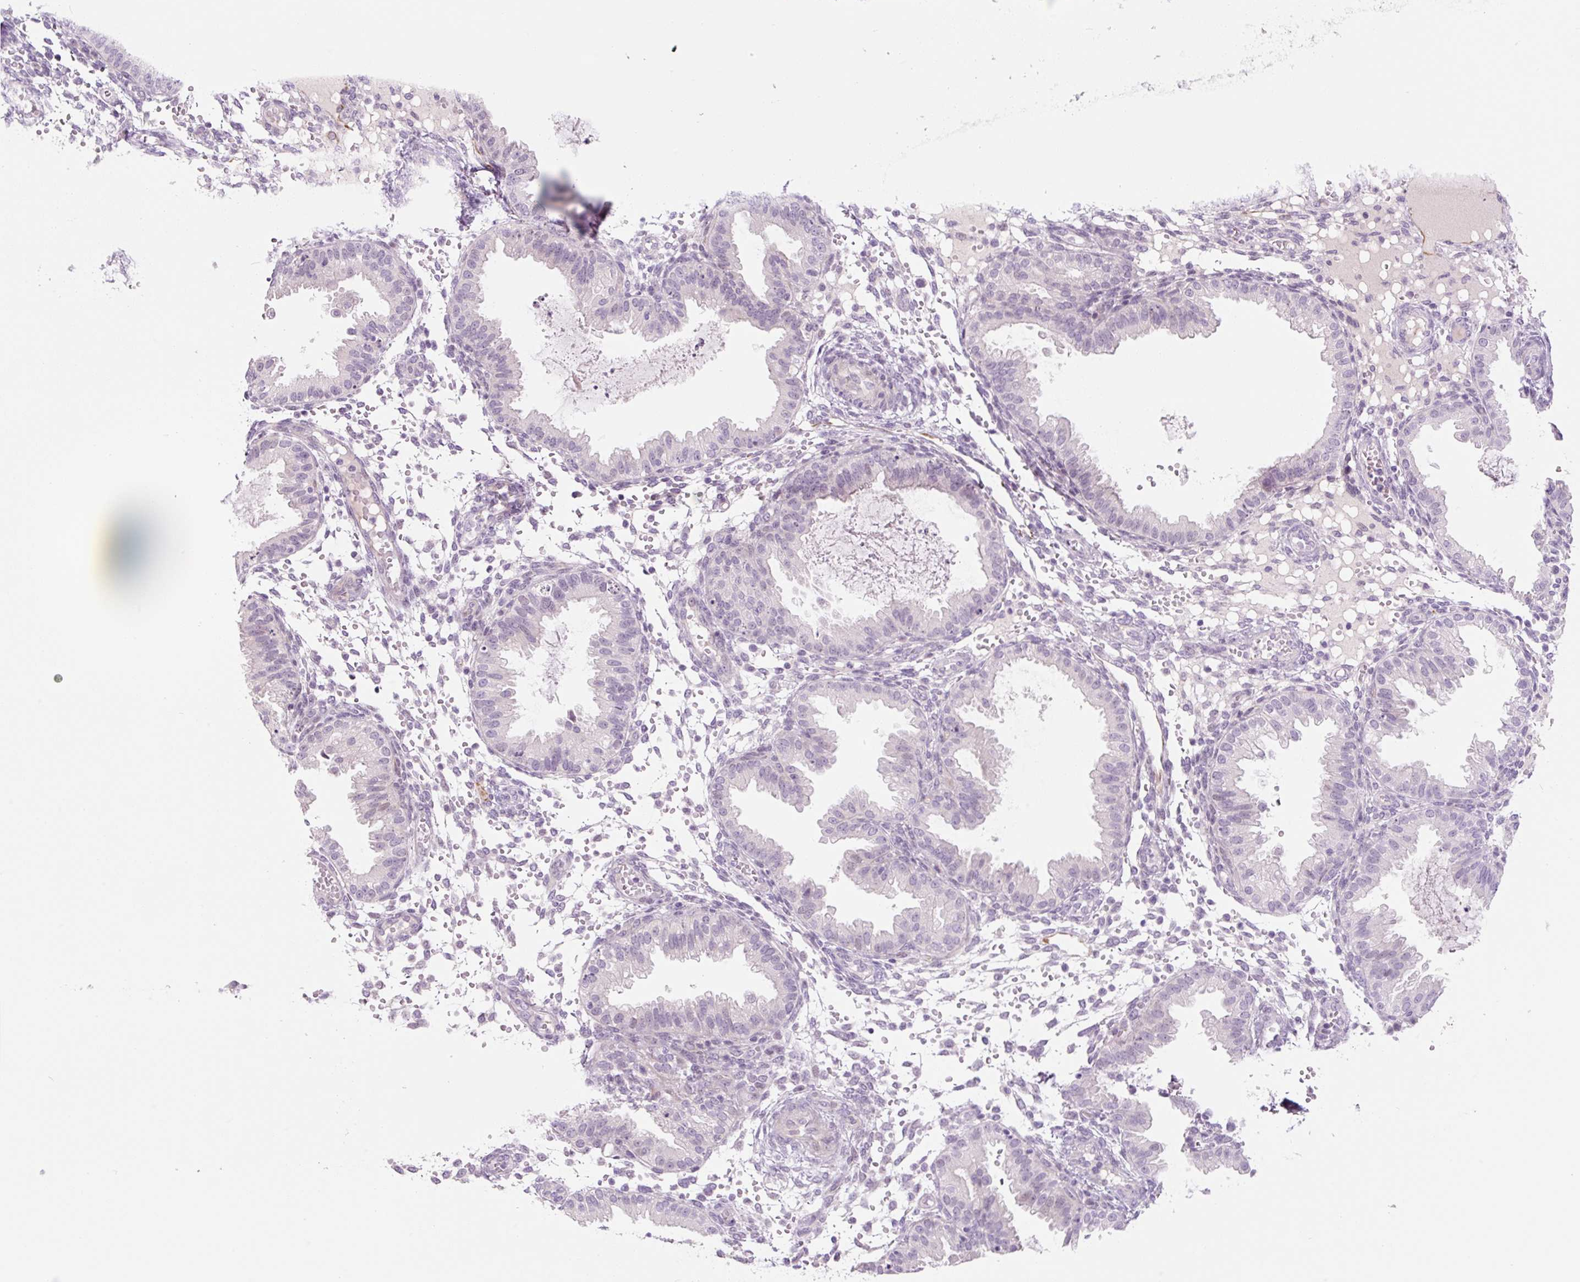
{"staining": {"intensity": "negative", "quantity": "none", "location": "none"}, "tissue": "endometrium", "cell_type": "Cells in endometrial stroma", "image_type": "normal", "snomed": [{"axis": "morphology", "description": "Normal tissue, NOS"}, {"axis": "topography", "description": "Endometrium"}], "caption": "Immunohistochemistry image of benign endometrium: human endometrium stained with DAB (3,3'-diaminobenzidine) reveals no significant protein staining in cells in endometrial stroma.", "gene": "CCL25", "patient": {"sex": "female", "age": 33}}